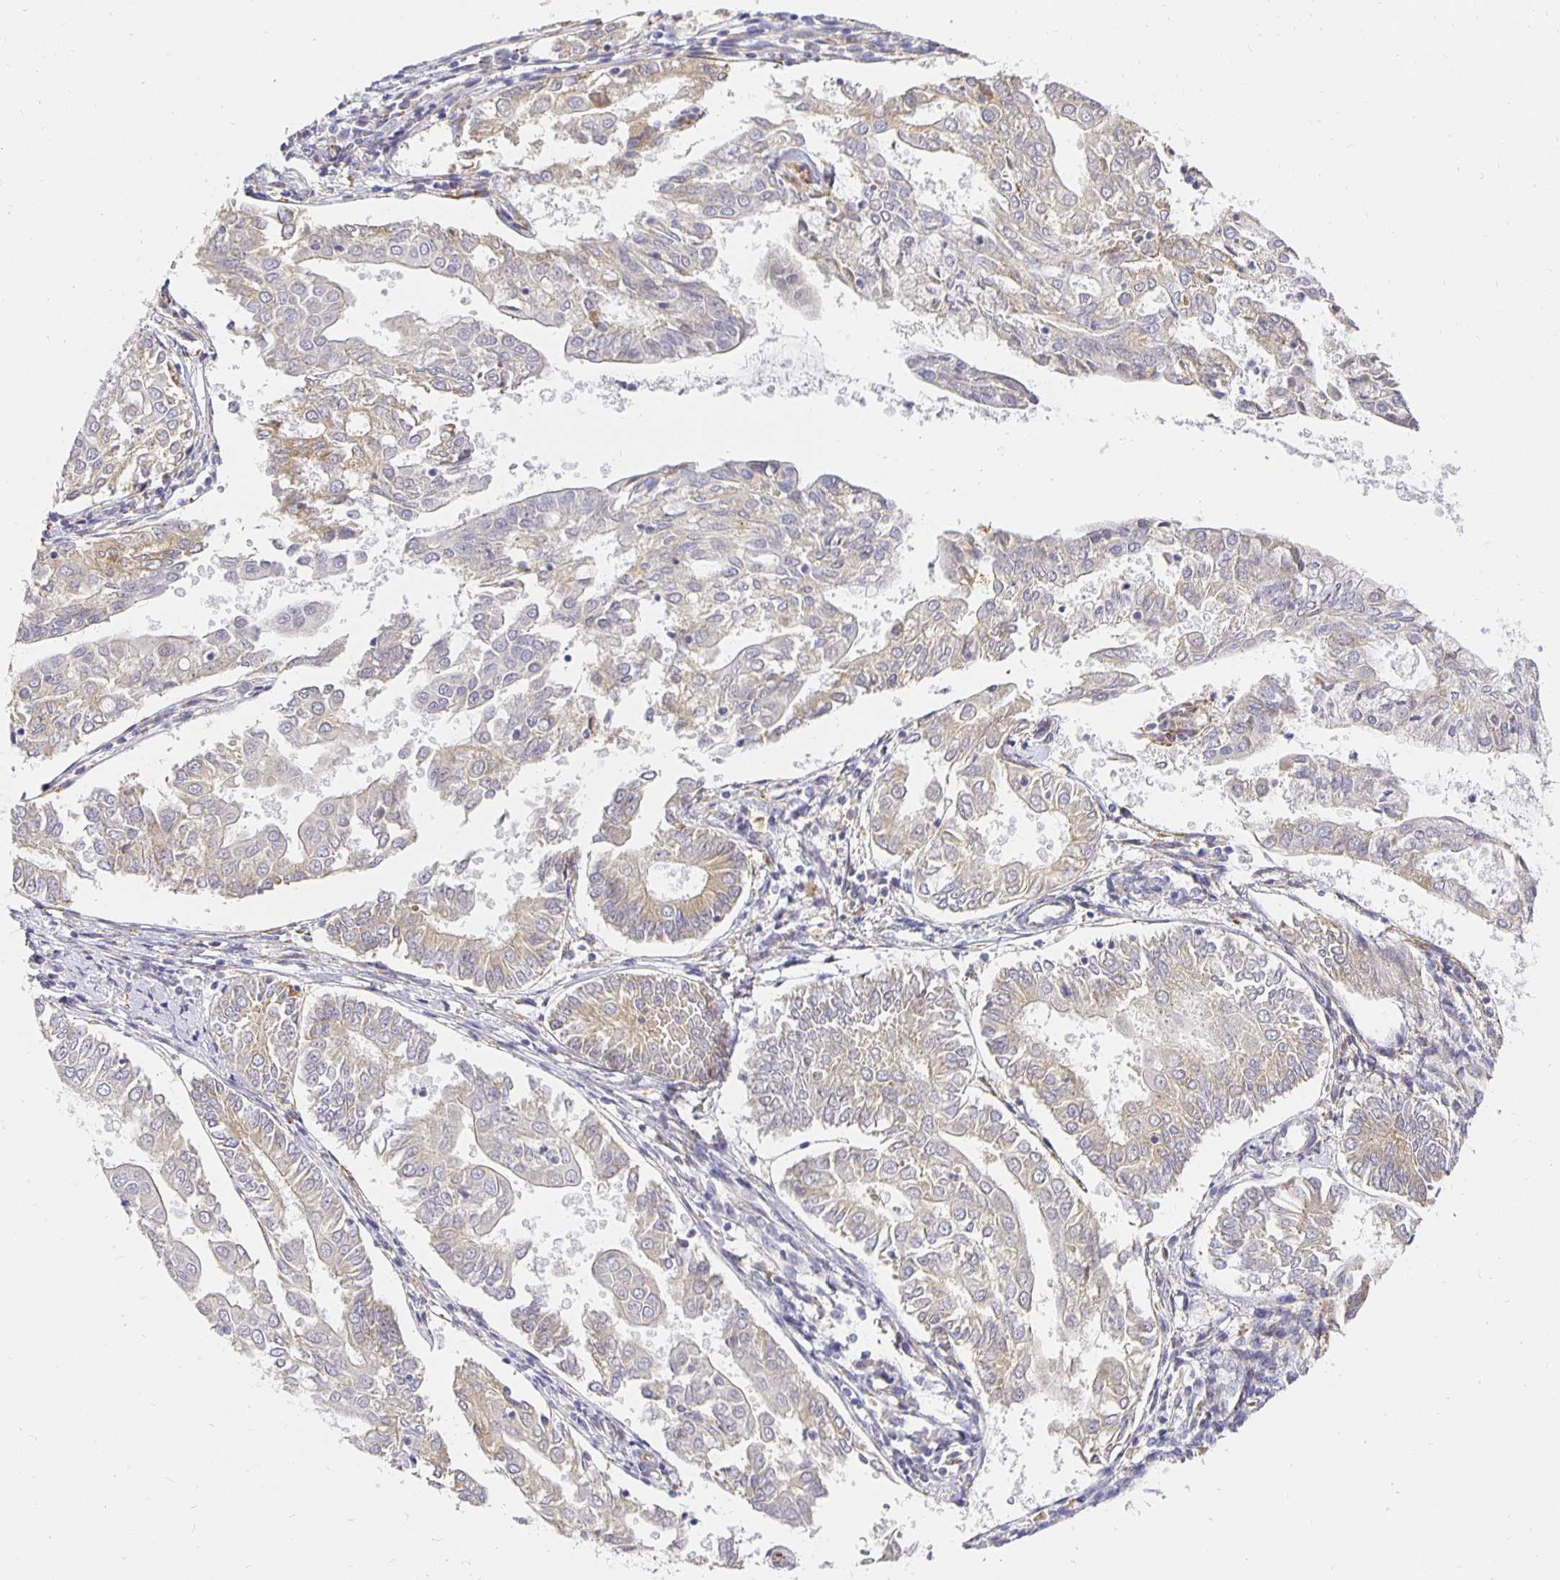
{"staining": {"intensity": "weak", "quantity": "<25%", "location": "cytoplasmic/membranous"}, "tissue": "endometrial cancer", "cell_type": "Tumor cells", "image_type": "cancer", "snomed": [{"axis": "morphology", "description": "Adenocarcinoma, NOS"}, {"axis": "topography", "description": "Endometrium"}], "caption": "IHC image of human adenocarcinoma (endometrial) stained for a protein (brown), which demonstrates no expression in tumor cells.", "gene": "PLOD1", "patient": {"sex": "female", "age": 68}}